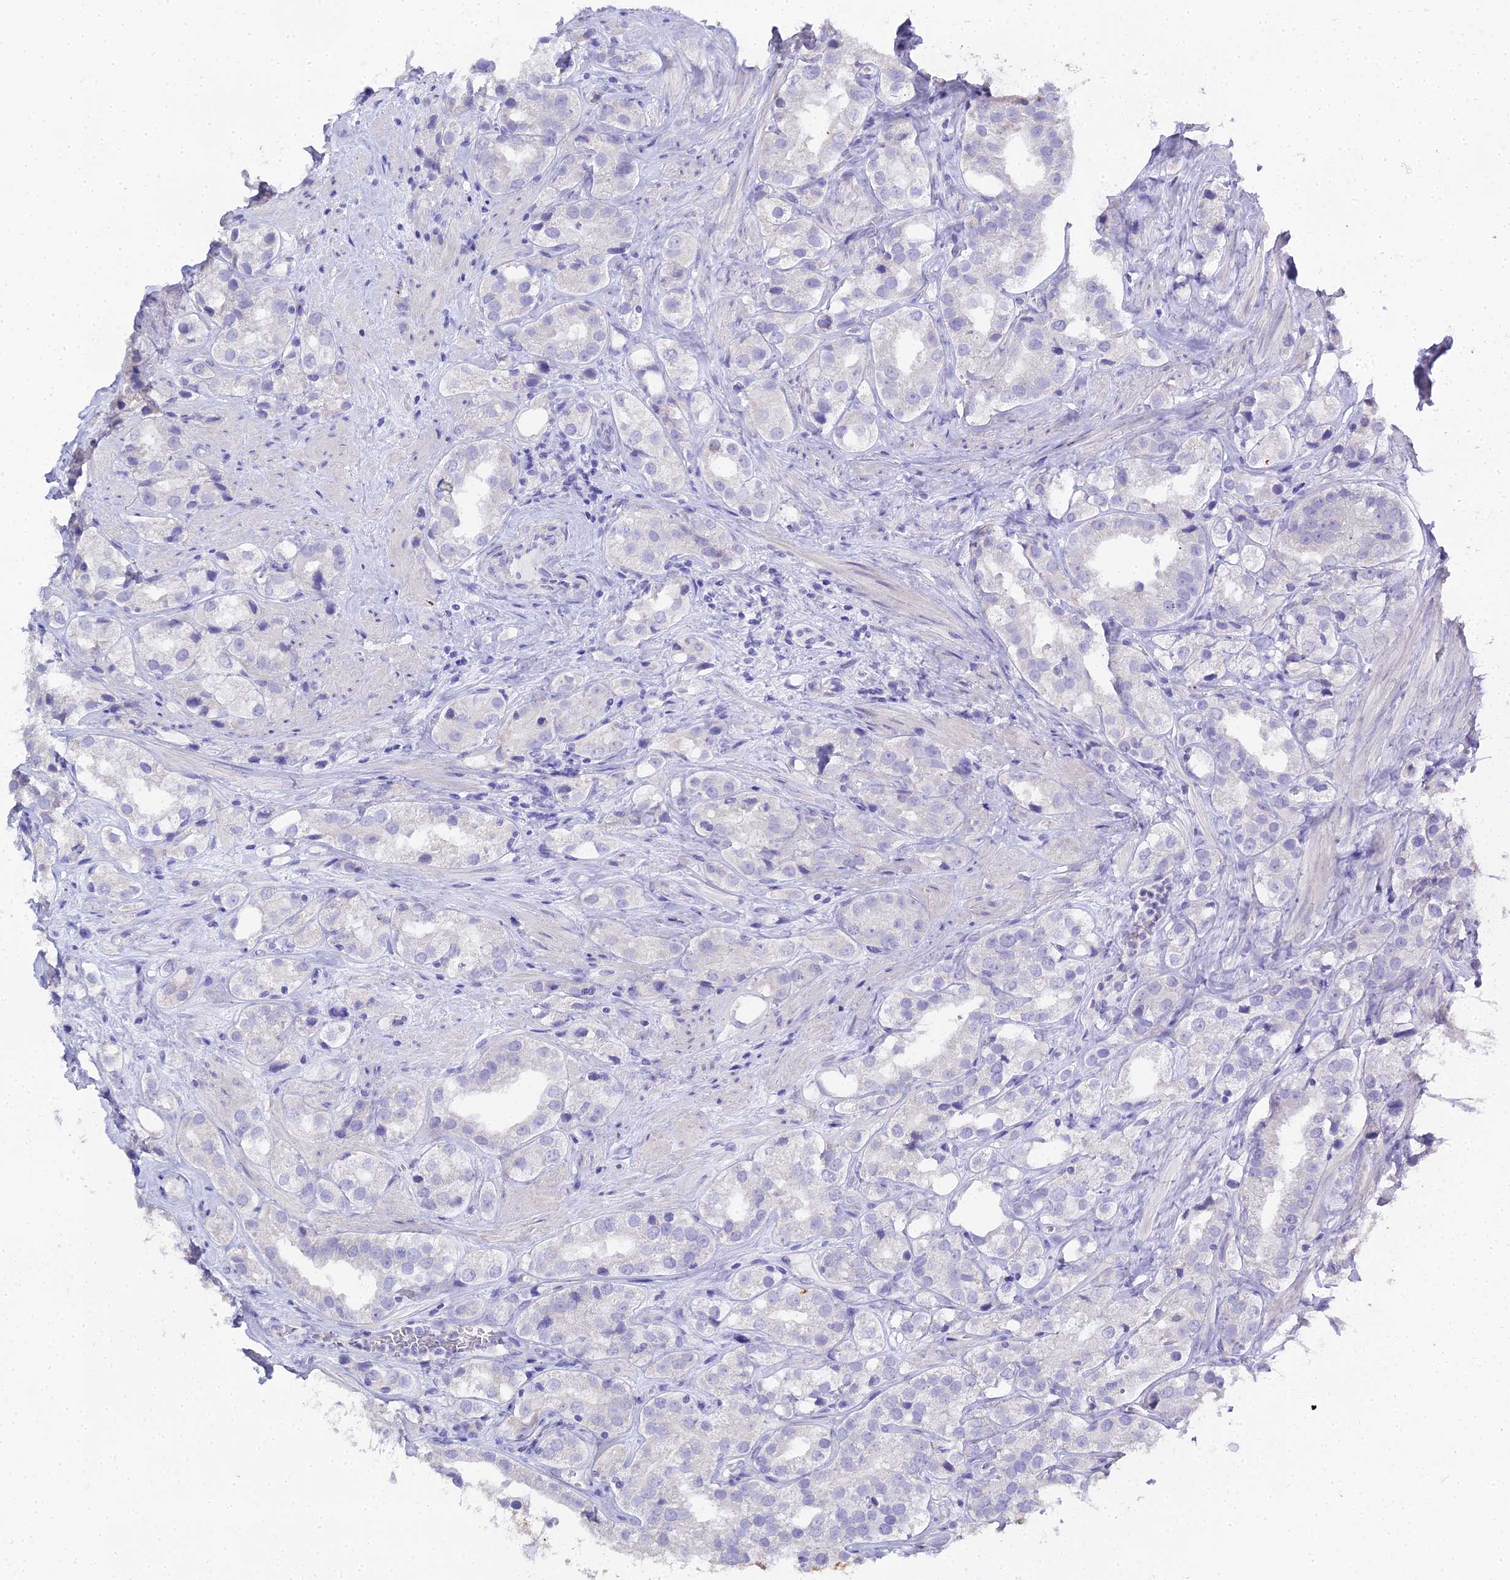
{"staining": {"intensity": "negative", "quantity": "none", "location": "none"}, "tissue": "prostate cancer", "cell_type": "Tumor cells", "image_type": "cancer", "snomed": [{"axis": "morphology", "description": "Adenocarcinoma, NOS"}, {"axis": "topography", "description": "Prostate"}], "caption": "Prostate adenocarcinoma was stained to show a protein in brown. There is no significant staining in tumor cells.", "gene": "S100A7", "patient": {"sex": "male", "age": 79}}